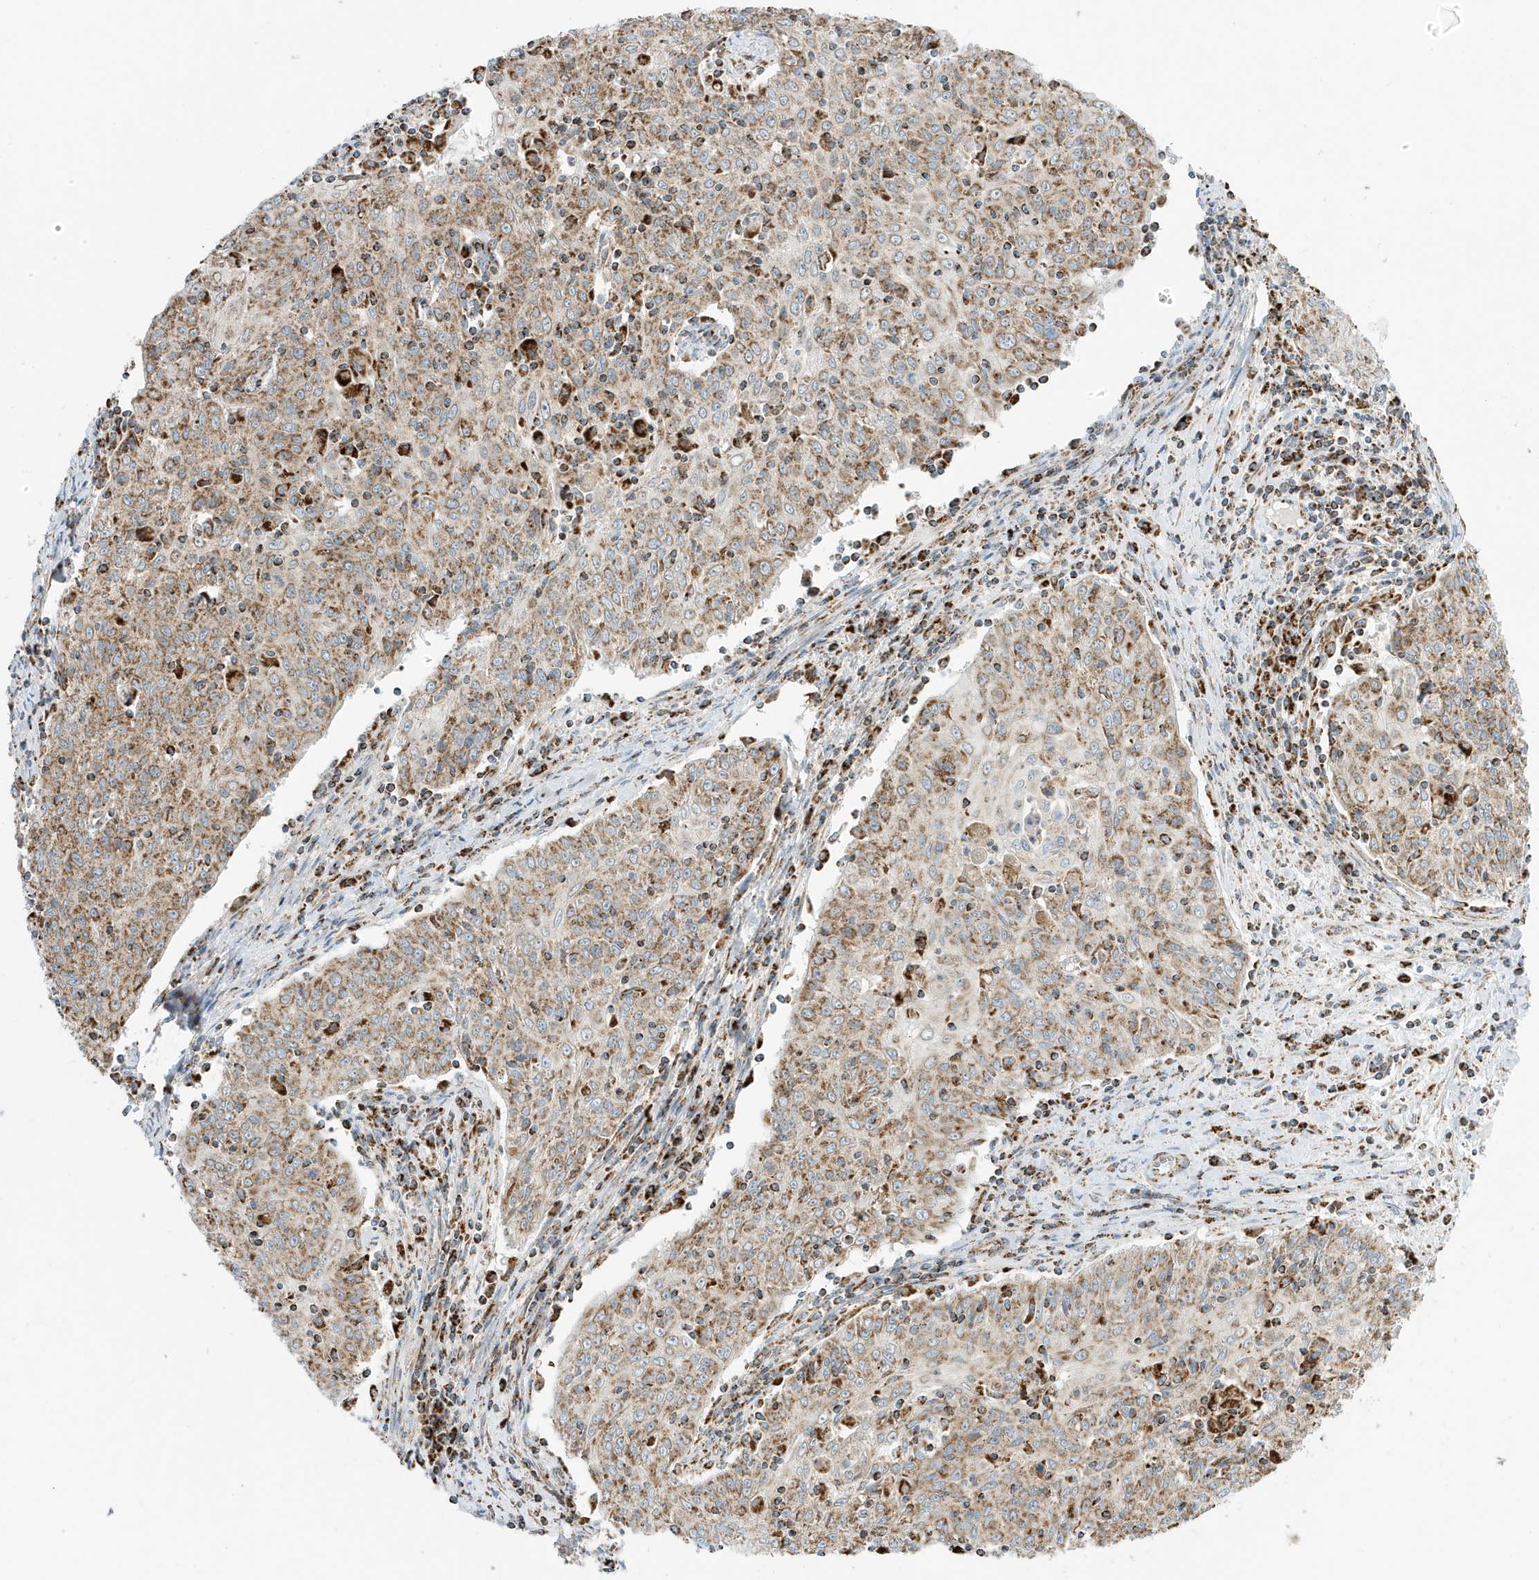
{"staining": {"intensity": "moderate", "quantity": ">75%", "location": "cytoplasmic/membranous"}, "tissue": "cervical cancer", "cell_type": "Tumor cells", "image_type": "cancer", "snomed": [{"axis": "morphology", "description": "Squamous cell carcinoma, NOS"}, {"axis": "topography", "description": "Cervix"}], "caption": "A medium amount of moderate cytoplasmic/membranous positivity is identified in about >75% of tumor cells in cervical cancer tissue. The staining was performed using DAB (3,3'-diaminobenzidine) to visualize the protein expression in brown, while the nuclei were stained in blue with hematoxylin (Magnification: 20x).", "gene": "ATP5ME", "patient": {"sex": "female", "age": 48}}